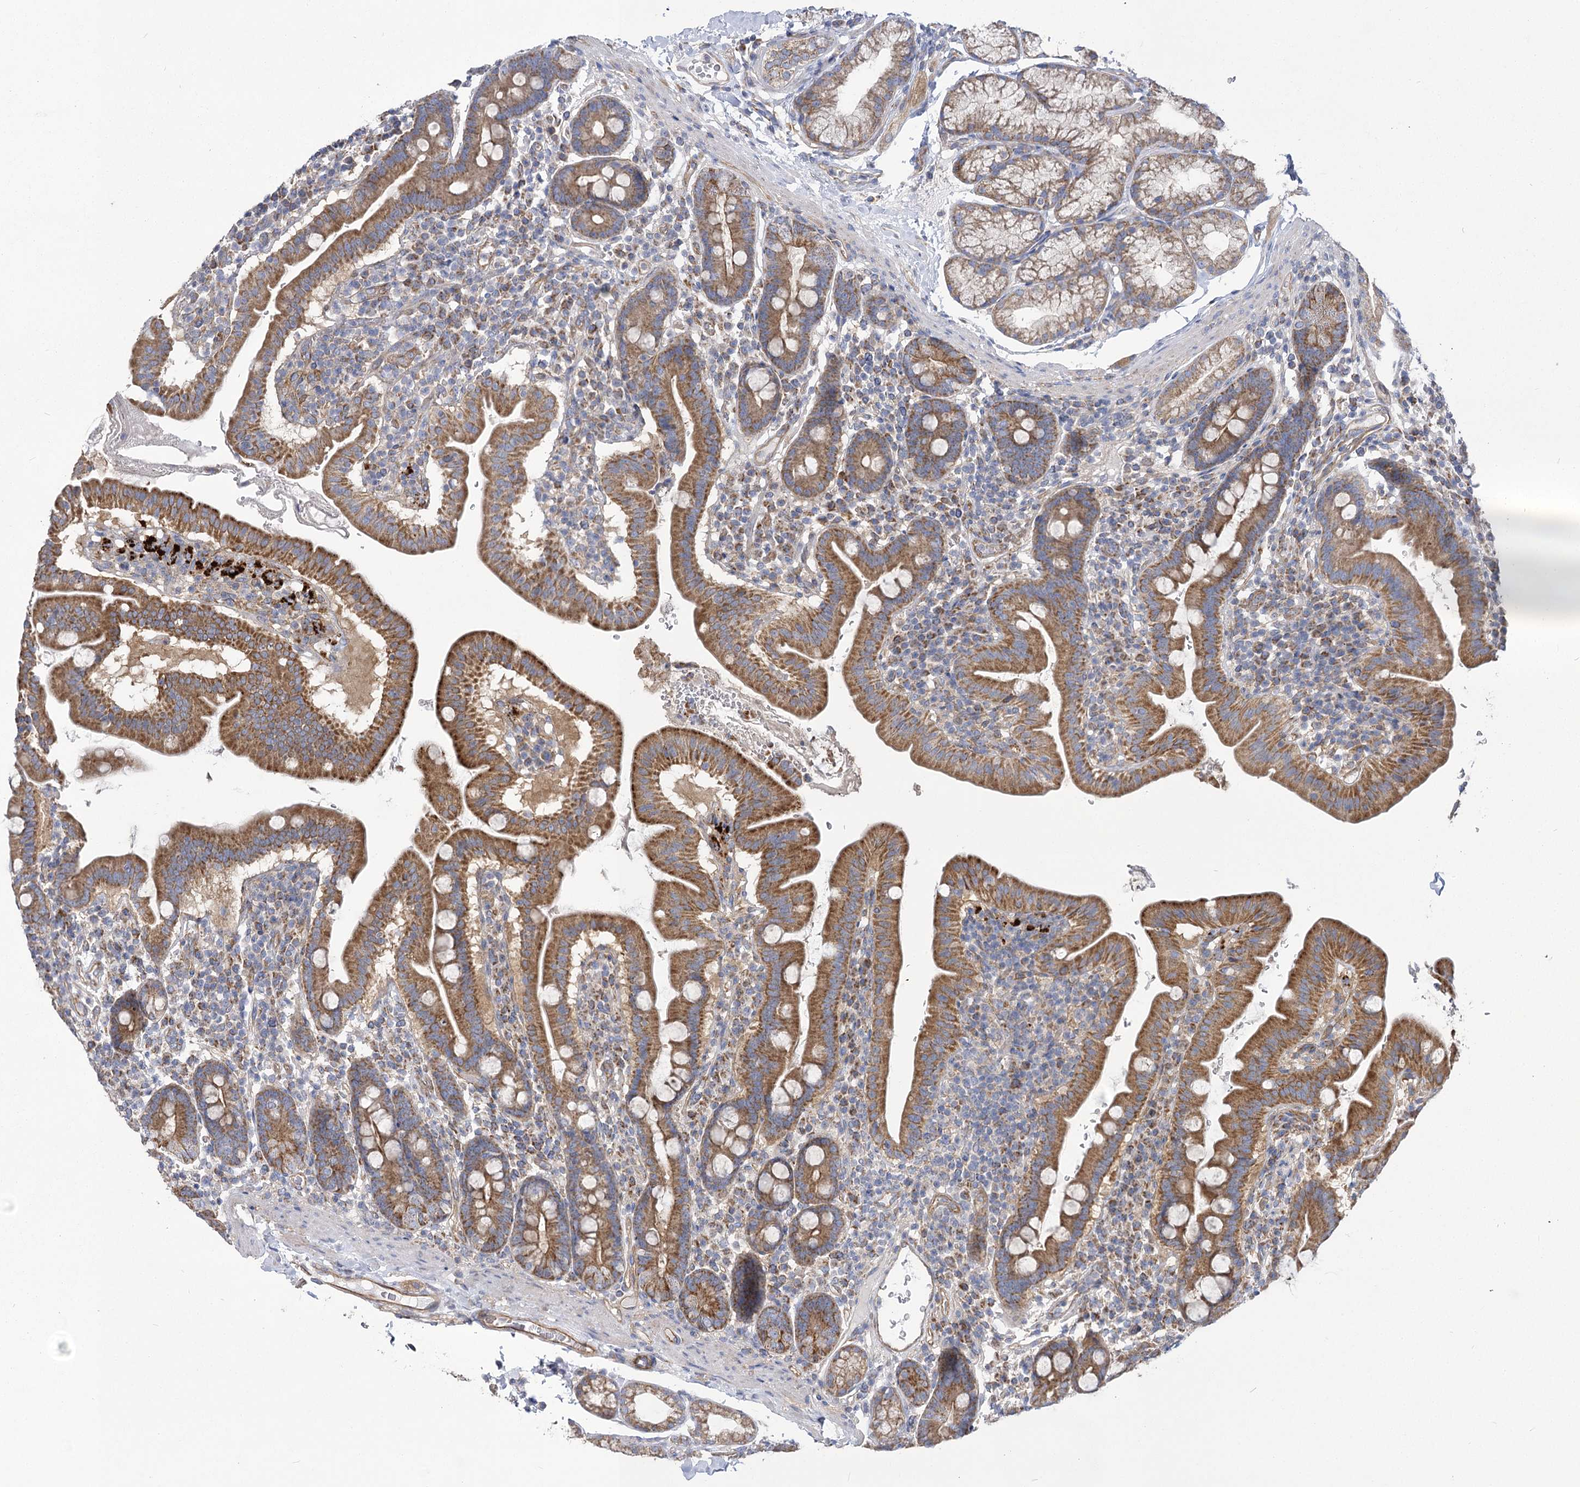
{"staining": {"intensity": "moderate", "quantity": ">75%", "location": "cytoplasmic/membranous"}, "tissue": "duodenum", "cell_type": "Glandular cells", "image_type": "normal", "snomed": [{"axis": "morphology", "description": "Normal tissue, NOS"}, {"axis": "morphology", "description": "Adenocarcinoma, NOS"}, {"axis": "topography", "description": "Pancreas"}, {"axis": "topography", "description": "Duodenum"}], "caption": "Benign duodenum exhibits moderate cytoplasmic/membranous staining in about >75% of glandular cells The protein is stained brown, and the nuclei are stained in blue (DAB IHC with brightfield microscopy, high magnification)..", "gene": "RMDN2", "patient": {"sex": "male", "age": 50}}